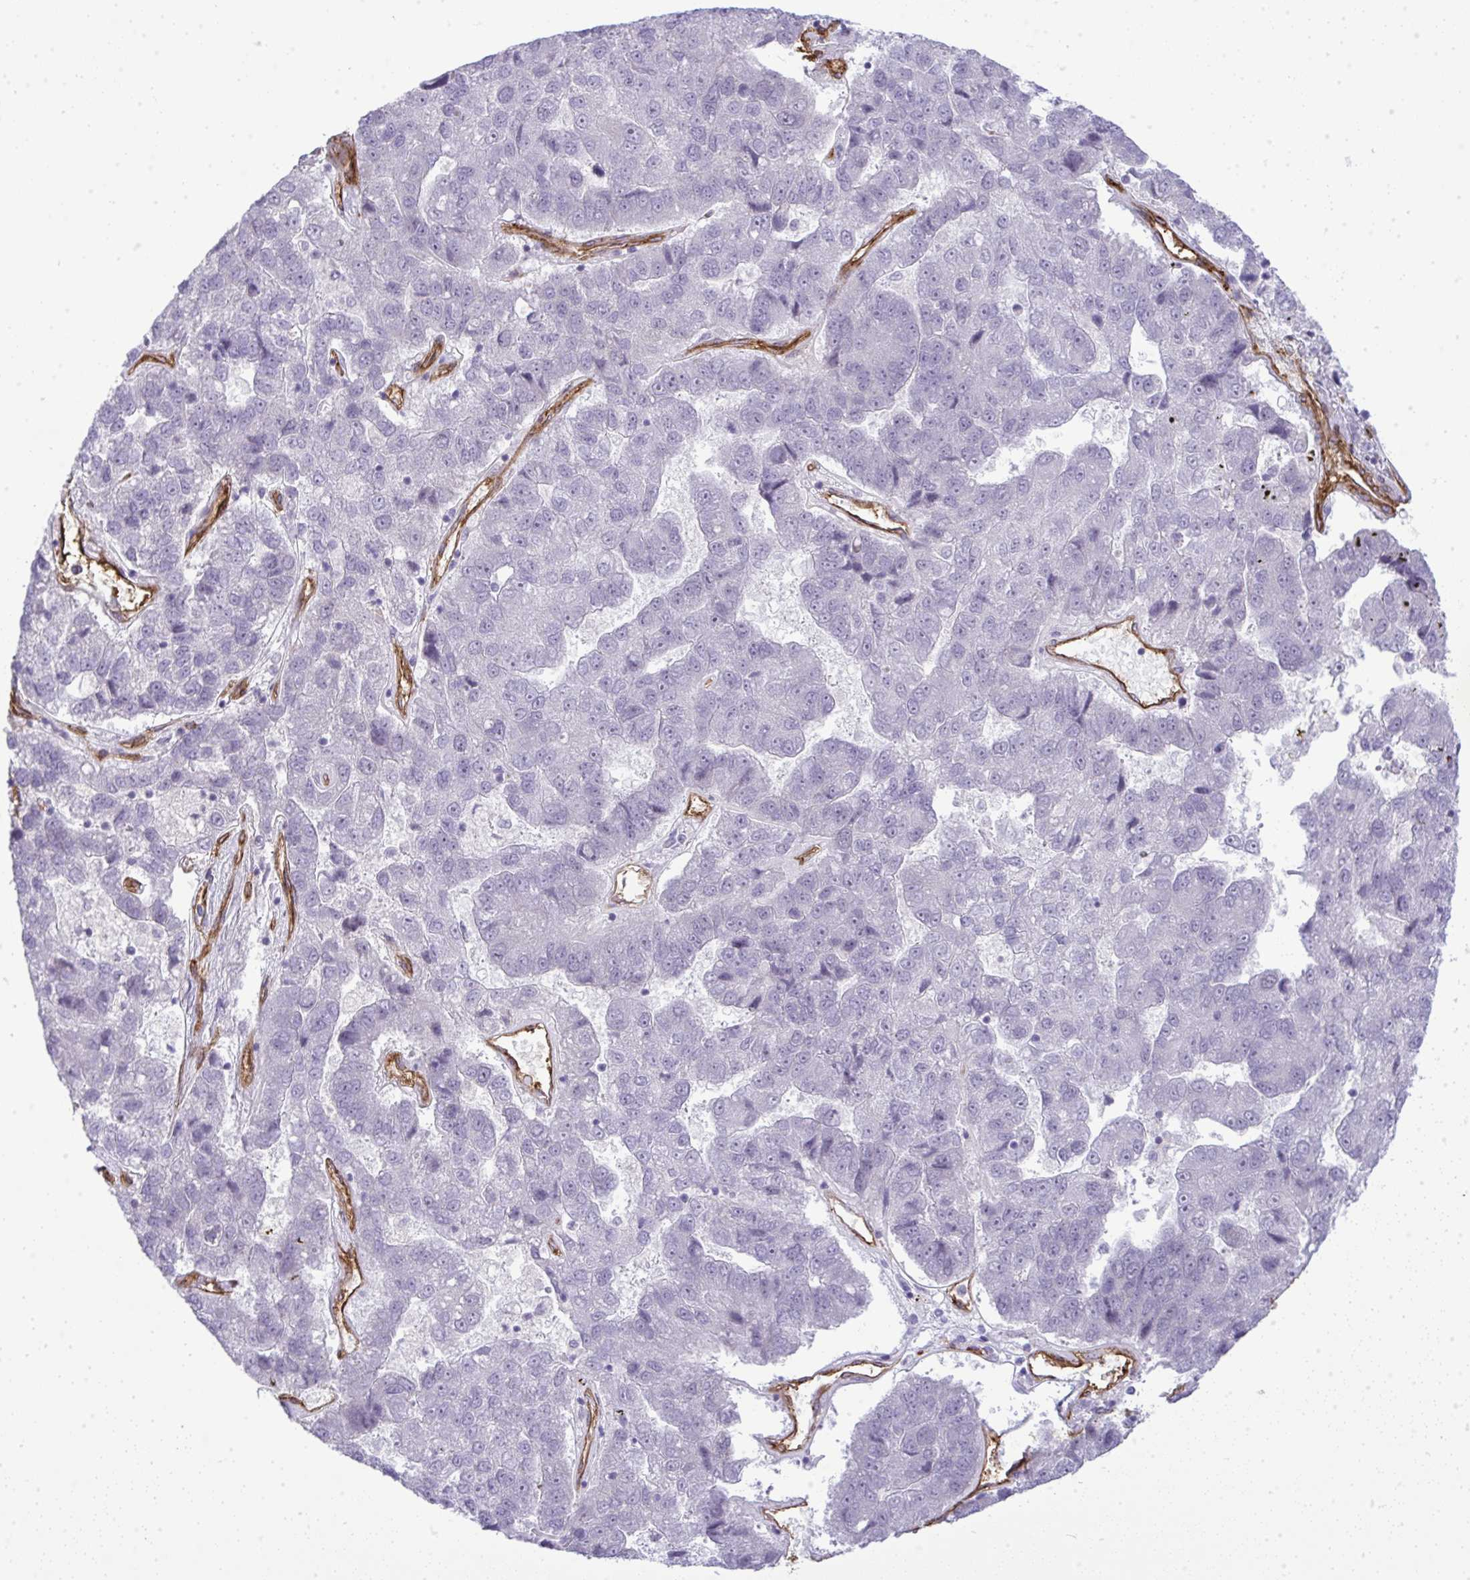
{"staining": {"intensity": "negative", "quantity": "none", "location": "none"}, "tissue": "pancreatic cancer", "cell_type": "Tumor cells", "image_type": "cancer", "snomed": [{"axis": "morphology", "description": "Adenocarcinoma, NOS"}, {"axis": "topography", "description": "Pancreas"}], "caption": "Immunohistochemistry (IHC) micrograph of human pancreatic cancer (adenocarcinoma) stained for a protein (brown), which shows no staining in tumor cells. Brightfield microscopy of immunohistochemistry (IHC) stained with DAB (brown) and hematoxylin (blue), captured at high magnification.", "gene": "UBE2S", "patient": {"sex": "female", "age": 61}}